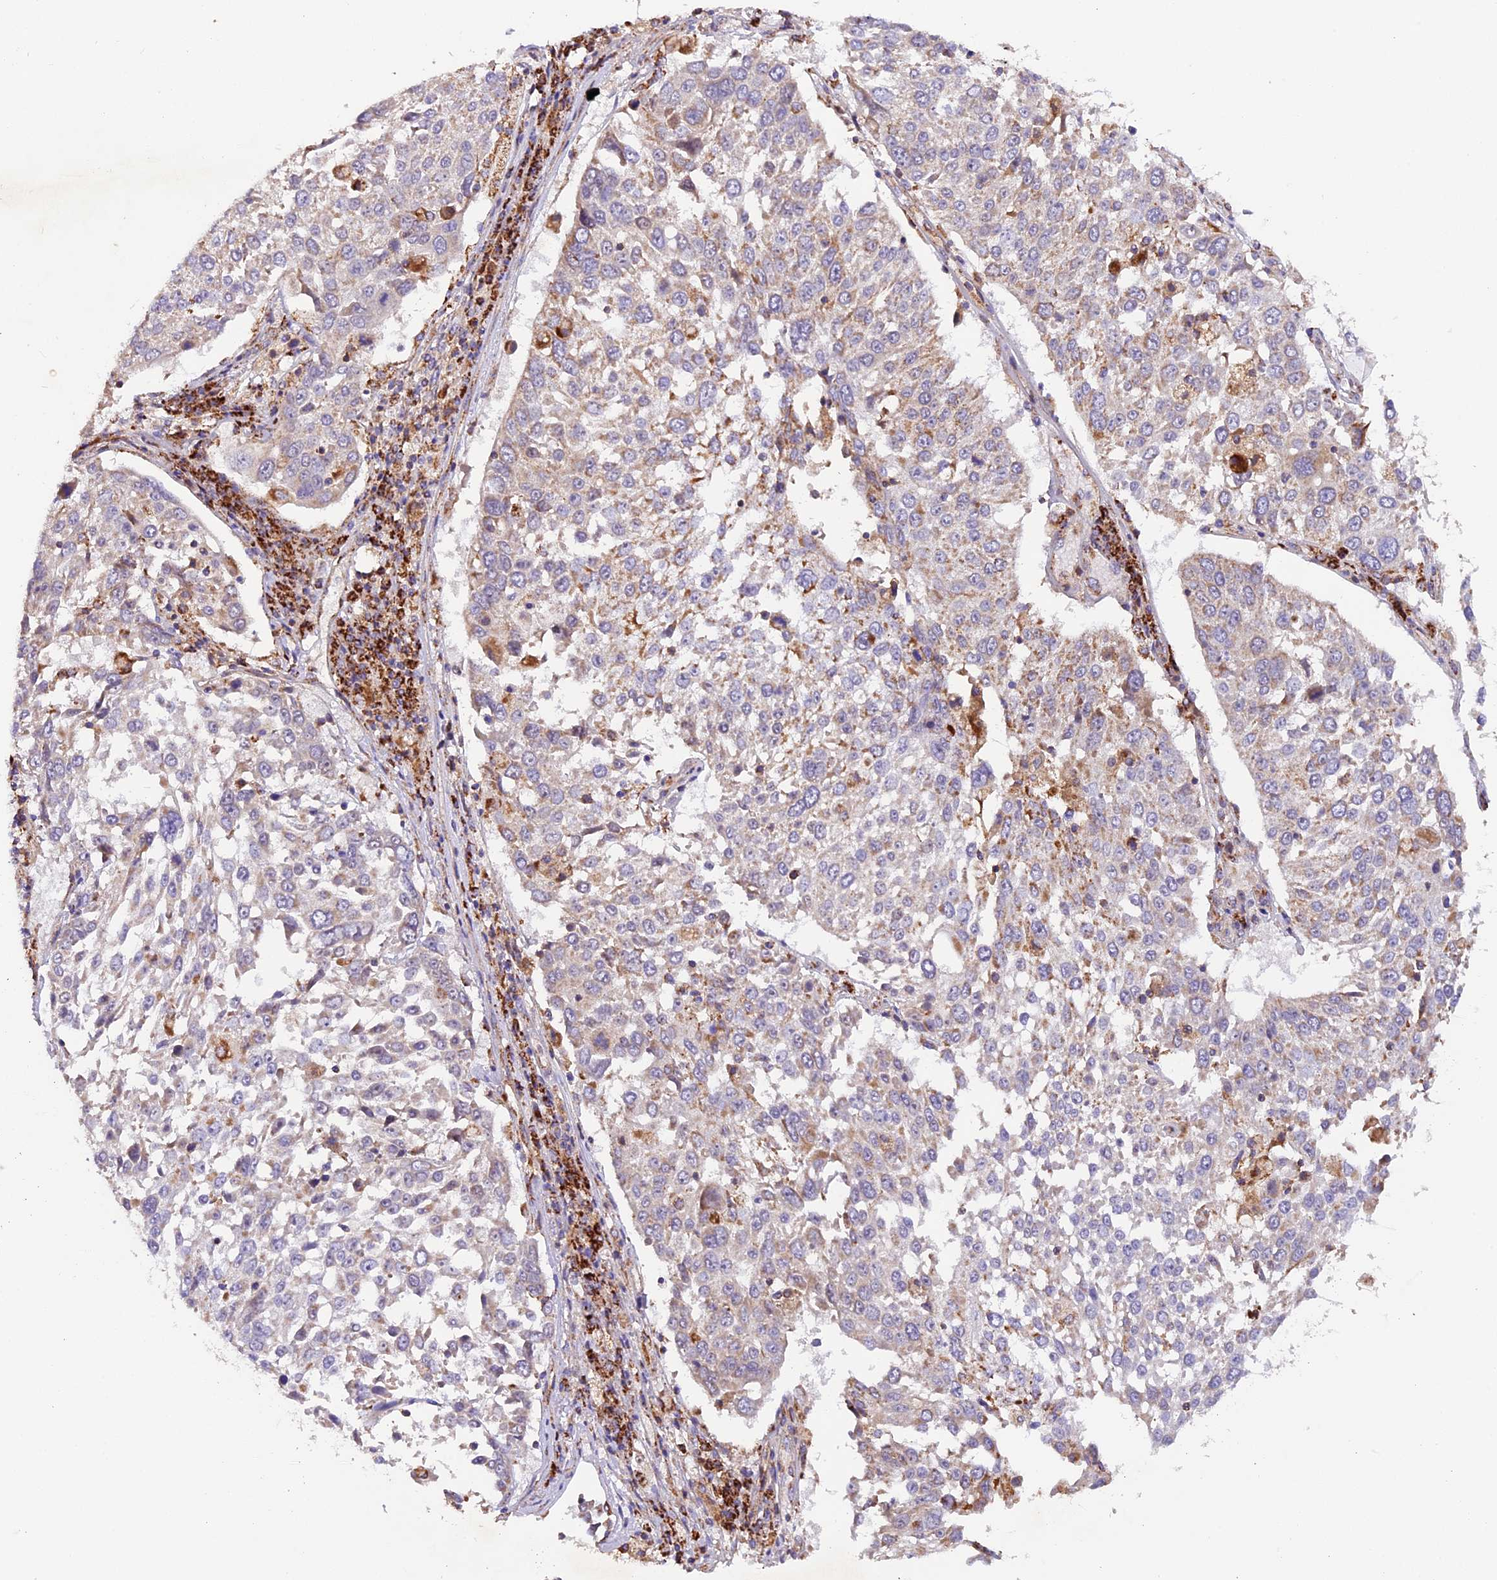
{"staining": {"intensity": "moderate", "quantity": "<25%", "location": "cytoplasmic/membranous"}, "tissue": "lung cancer", "cell_type": "Tumor cells", "image_type": "cancer", "snomed": [{"axis": "morphology", "description": "Squamous cell carcinoma, NOS"}, {"axis": "topography", "description": "Lung"}], "caption": "A photomicrograph showing moderate cytoplasmic/membranous expression in approximately <25% of tumor cells in lung squamous cell carcinoma, as visualized by brown immunohistochemical staining.", "gene": "NDUFA8", "patient": {"sex": "male", "age": 65}}